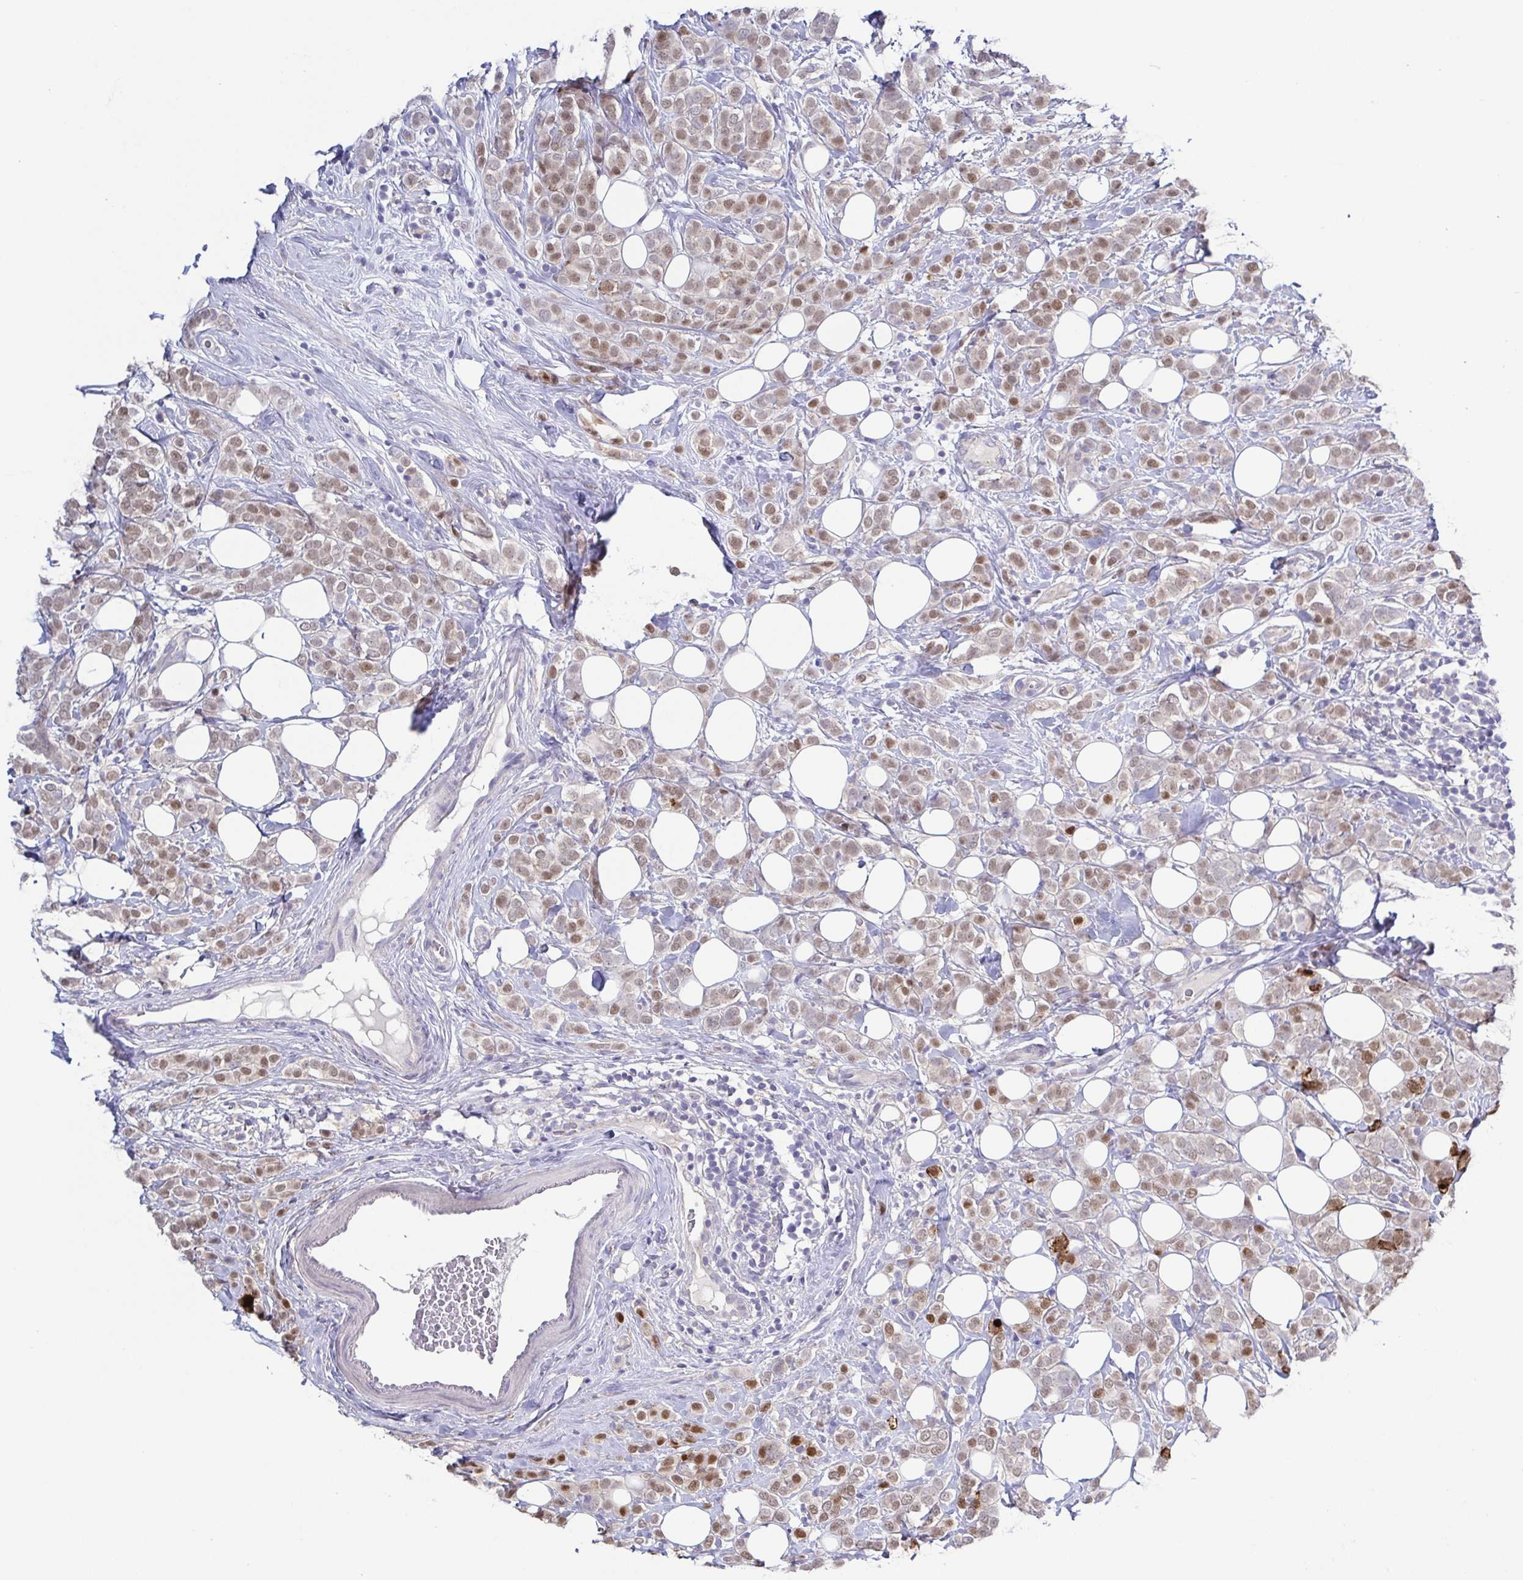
{"staining": {"intensity": "weak", "quantity": "25%-75%", "location": "nuclear"}, "tissue": "breast cancer", "cell_type": "Tumor cells", "image_type": "cancer", "snomed": [{"axis": "morphology", "description": "Lobular carcinoma"}, {"axis": "topography", "description": "Breast"}], "caption": "There is low levels of weak nuclear expression in tumor cells of breast cancer, as demonstrated by immunohistochemical staining (brown color).", "gene": "UBE2Q1", "patient": {"sex": "female", "age": 49}}